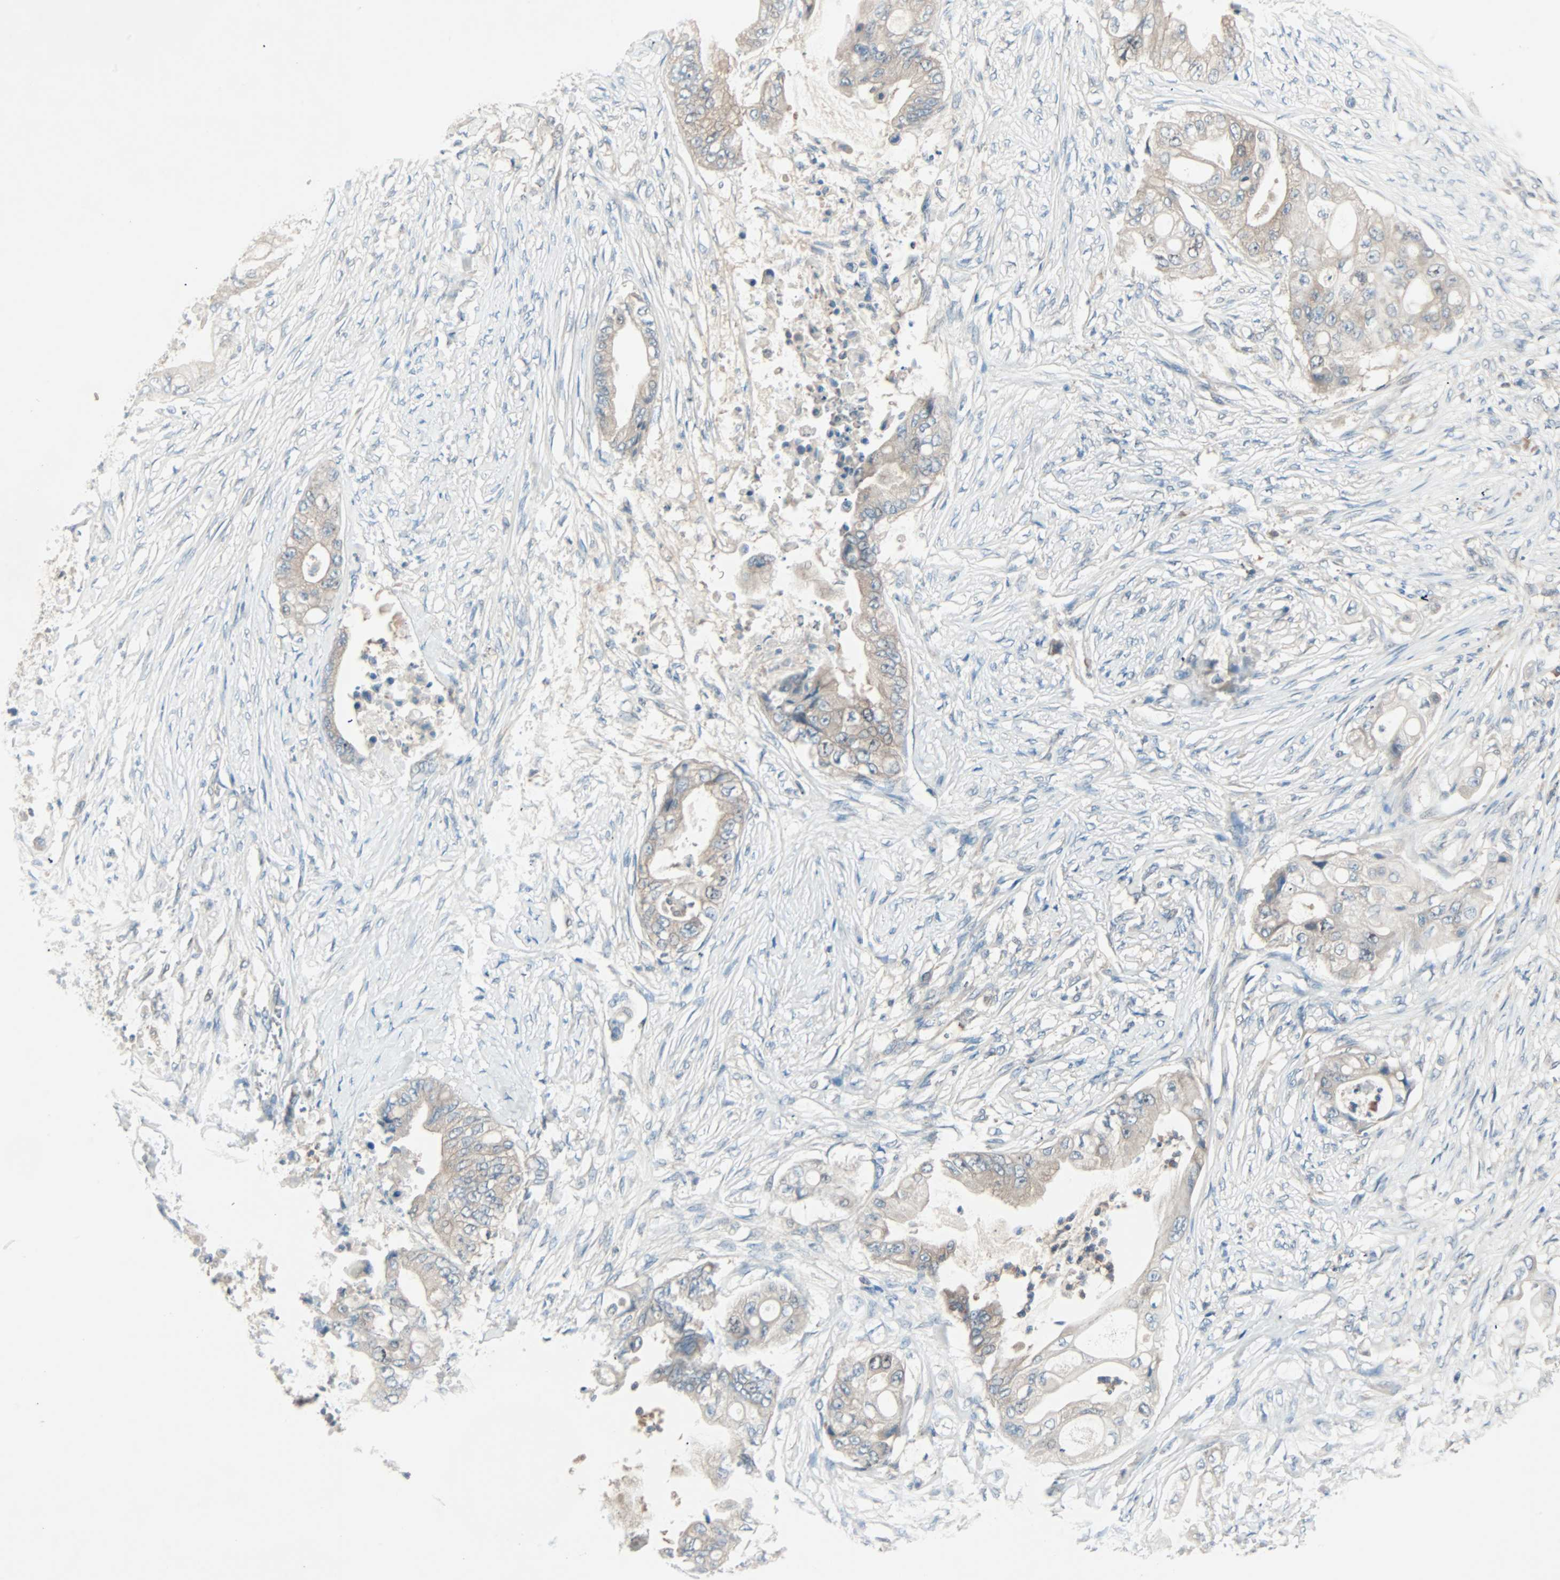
{"staining": {"intensity": "moderate", "quantity": ">75%", "location": "cytoplasmic/membranous"}, "tissue": "stomach cancer", "cell_type": "Tumor cells", "image_type": "cancer", "snomed": [{"axis": "morphology", "description": "Adenocarcinoma, NOS"}, {"axis": "topography", "description": "Stomach"}], "caption": "DAB (3,3'-diaminobenzidine) immunohistochemical staining of stomach cancer (adenocarcinoma) shows moderate cytoplasmic/membranous protein positivity in approximately >75% of tumor cells.", "gene": "SMIM8", "patient": {"sex": "female", "age": 73}}